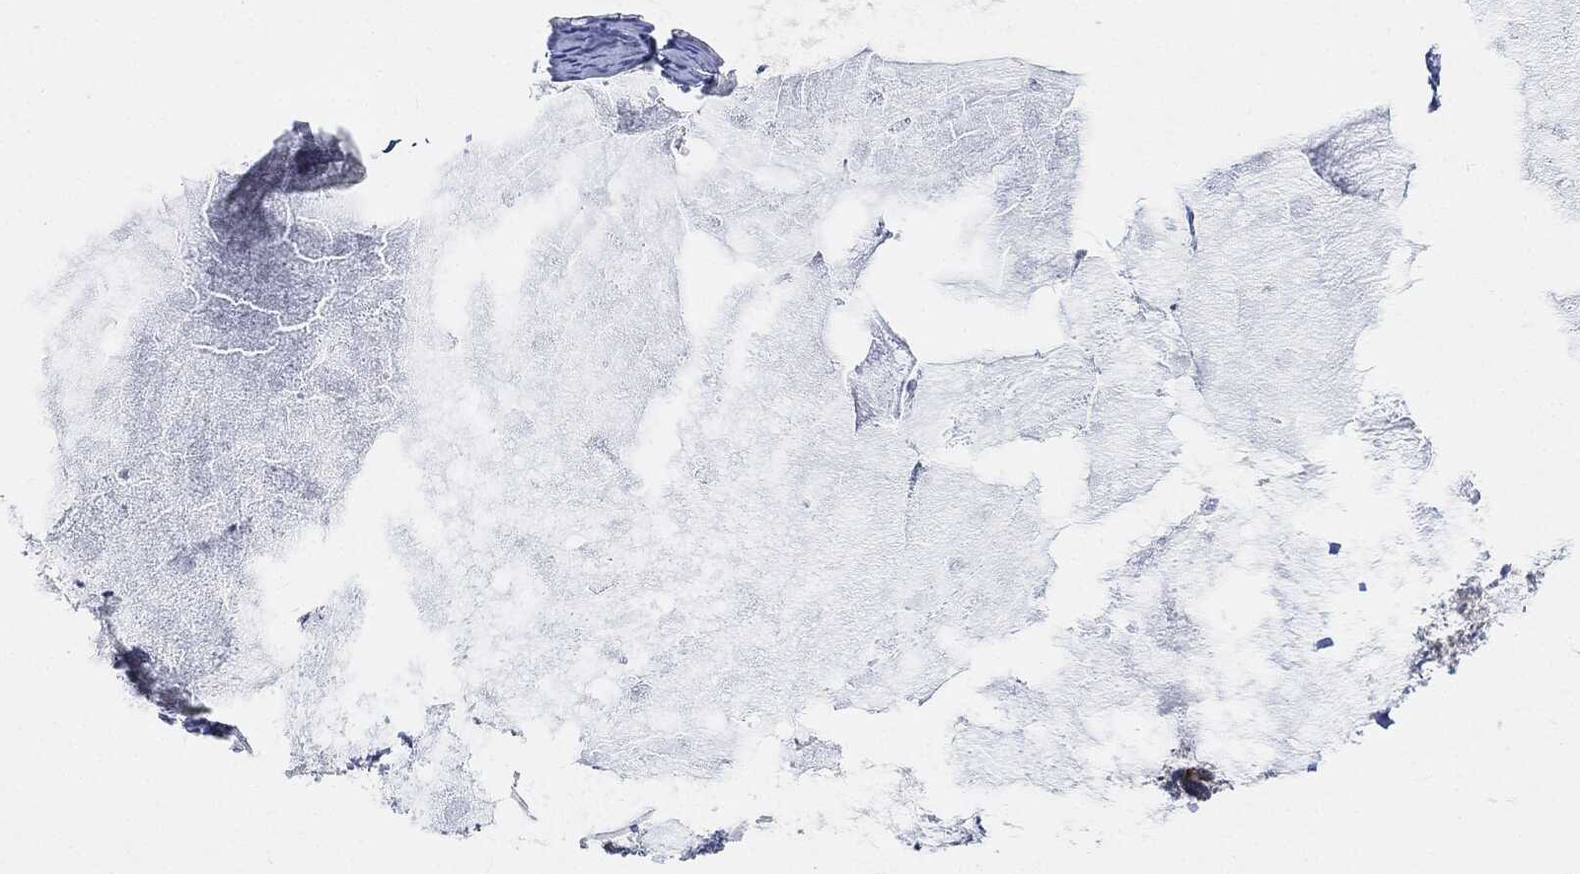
{"staining": {"intensity": "negative", "quantity": "none", "location": "none"}, "tissue": "ovarian cancer", "cell_type": "Tumor cells", "image_type": "cancer", "snomed": [{"axis": "morphology", "description": "Cystadenocarcinoma, mucinous, NOS"}, {"axis": "topography", "description": "Ovary"}], "caption": "This histopathology image is of ovarian cancer stained with immunohistochemistry to label a protein in brown with the nuclei are counter-stained blue. There is no positivity in tumor cells.", "gene": "VSIG4", "patient": {"sex": "female", "age": 41}}